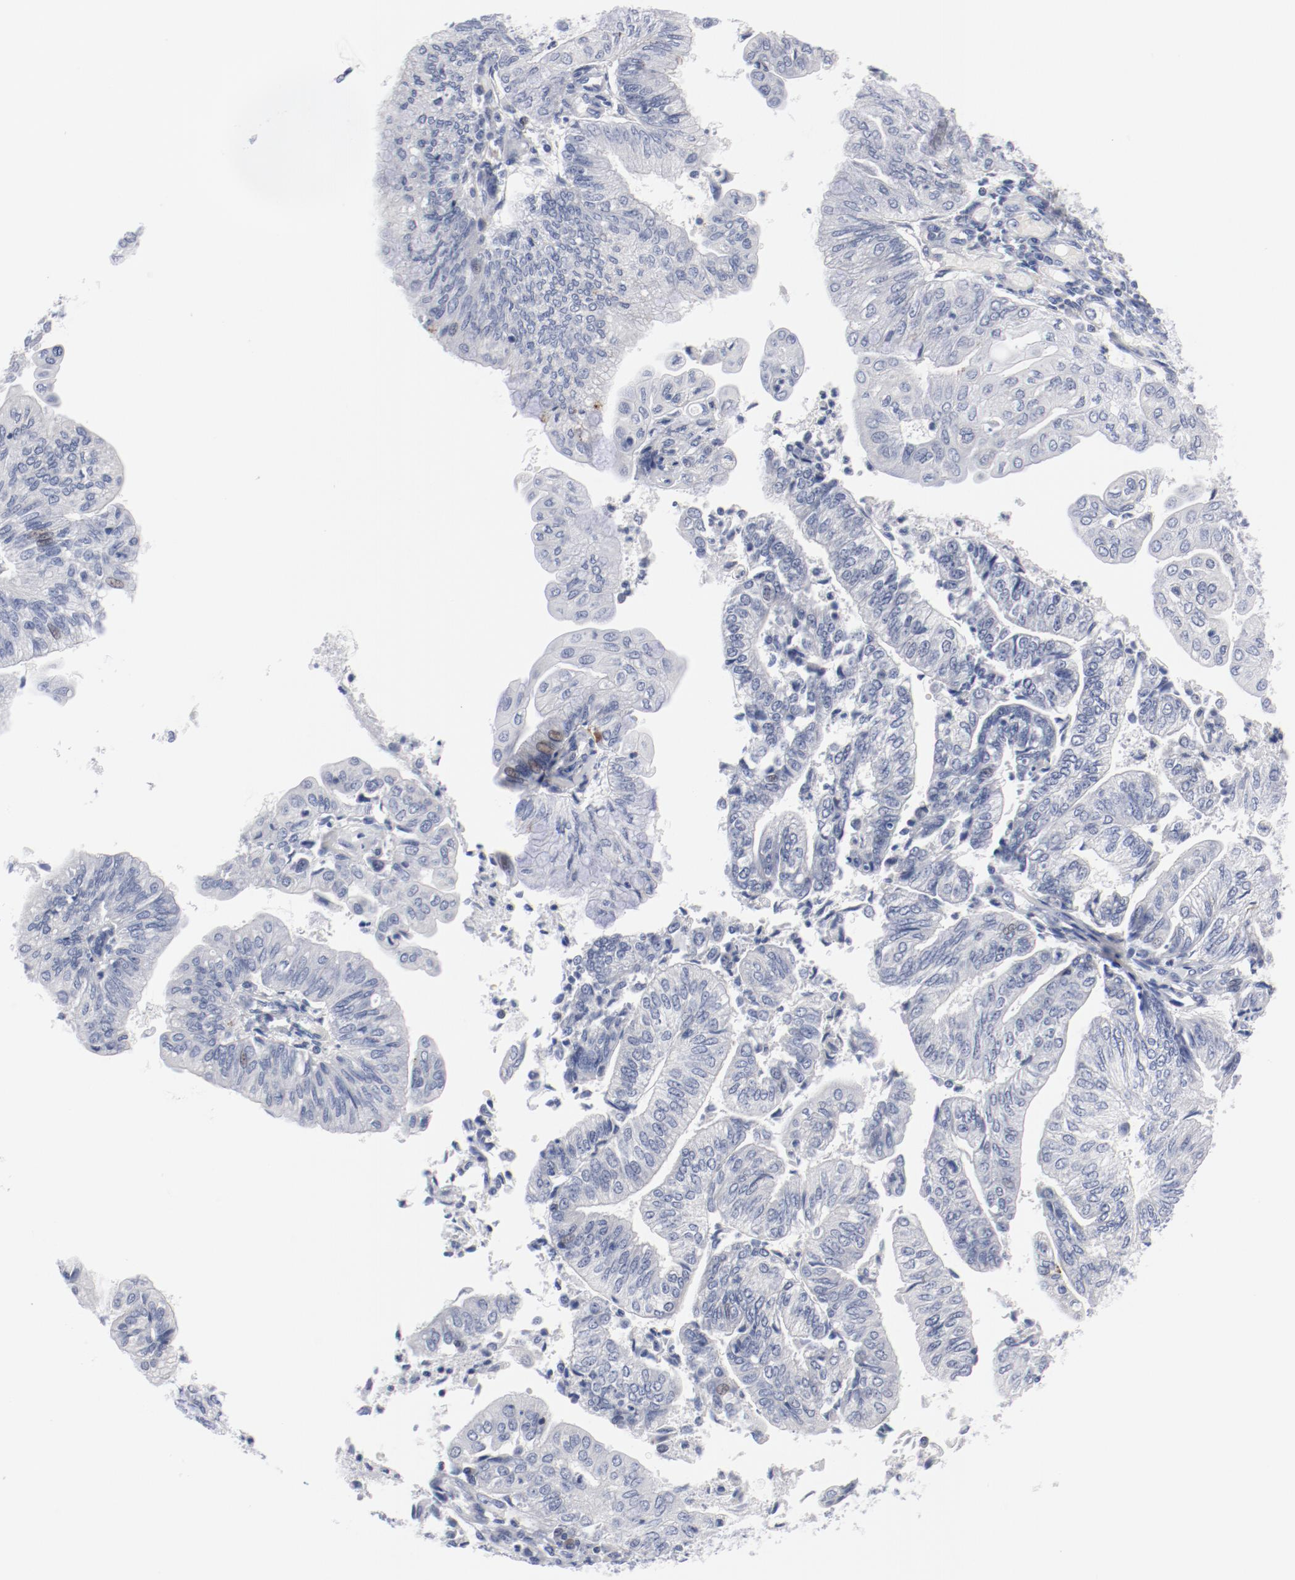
{"staining": {"intensity": "negative", "quantity": "none", "location": "none"}, "tissue": "endometrial cancer", "cell_type": "Tumor cells", "image_type": "cancer", "snomed": [{"axis": "morphology", "description": "Adenocarcinoma, NOS"}, {"axis": "topography", "description": "Endometrium"}], "caption": "Immunohistochemistry (IHC) micrograph of adenocarcinoma (endometrial) stained for a protein (brown), which shows no positivity in tumor cells.", "gene": "KCNK13", "patient": {"sex": "female", "age": 59}}